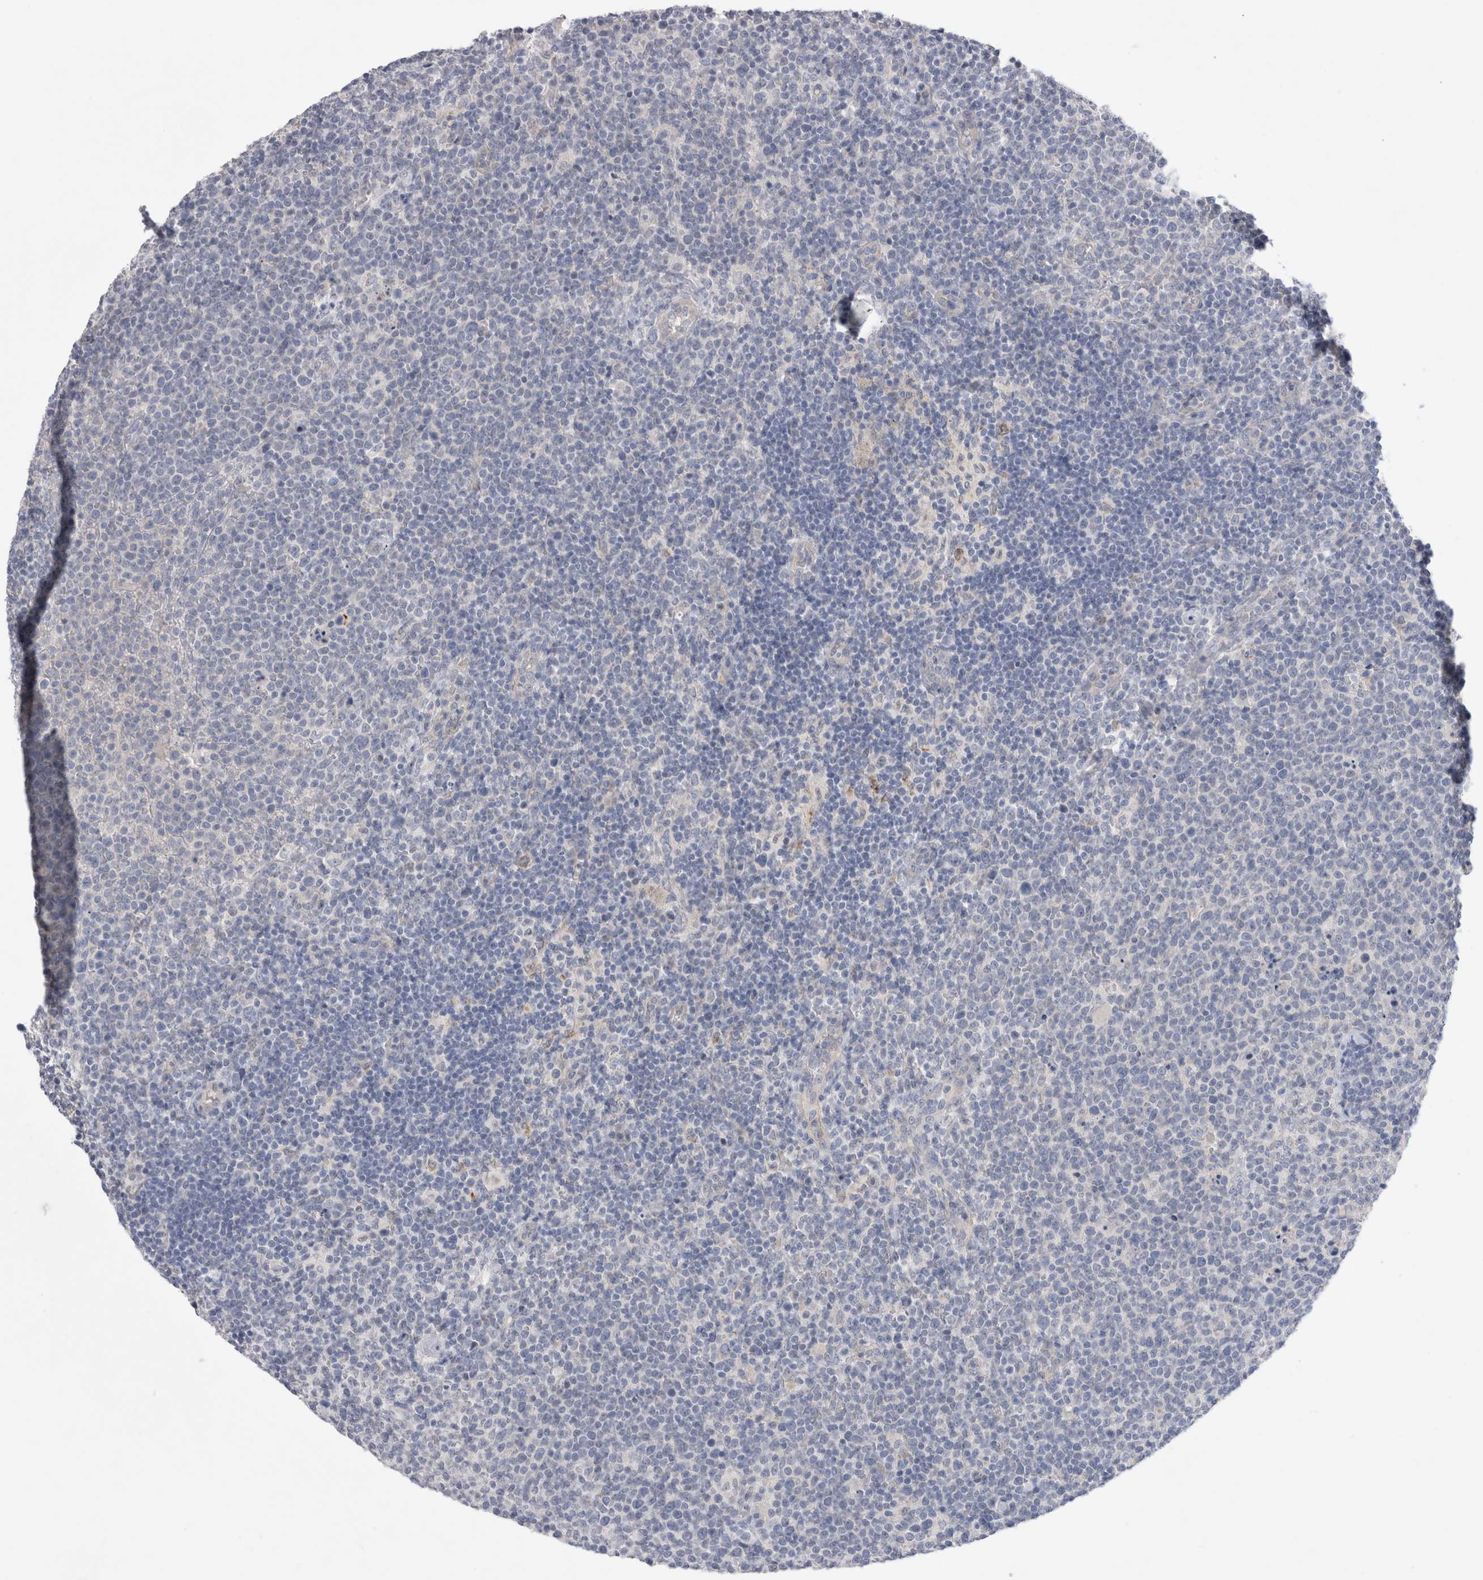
{"staining": {"intensity": "negative", "quantity": "none", "location": "none"}, "tissue": "lymphoma", "cell_type": "Tumor cells", "image_type": "cancer", "snomed": [{"axis": "morphology", "description": "Malignant lymphoma, non-Hodgkin's type, High grade"}, {"axis": "topography", "description": "Lymph node"}], "caption": "Photomicrograph shows no significant protein staining in tumor cells of lymphoma.", "gene": "GAA", "patient": {"sex": "male", "age": 61}}